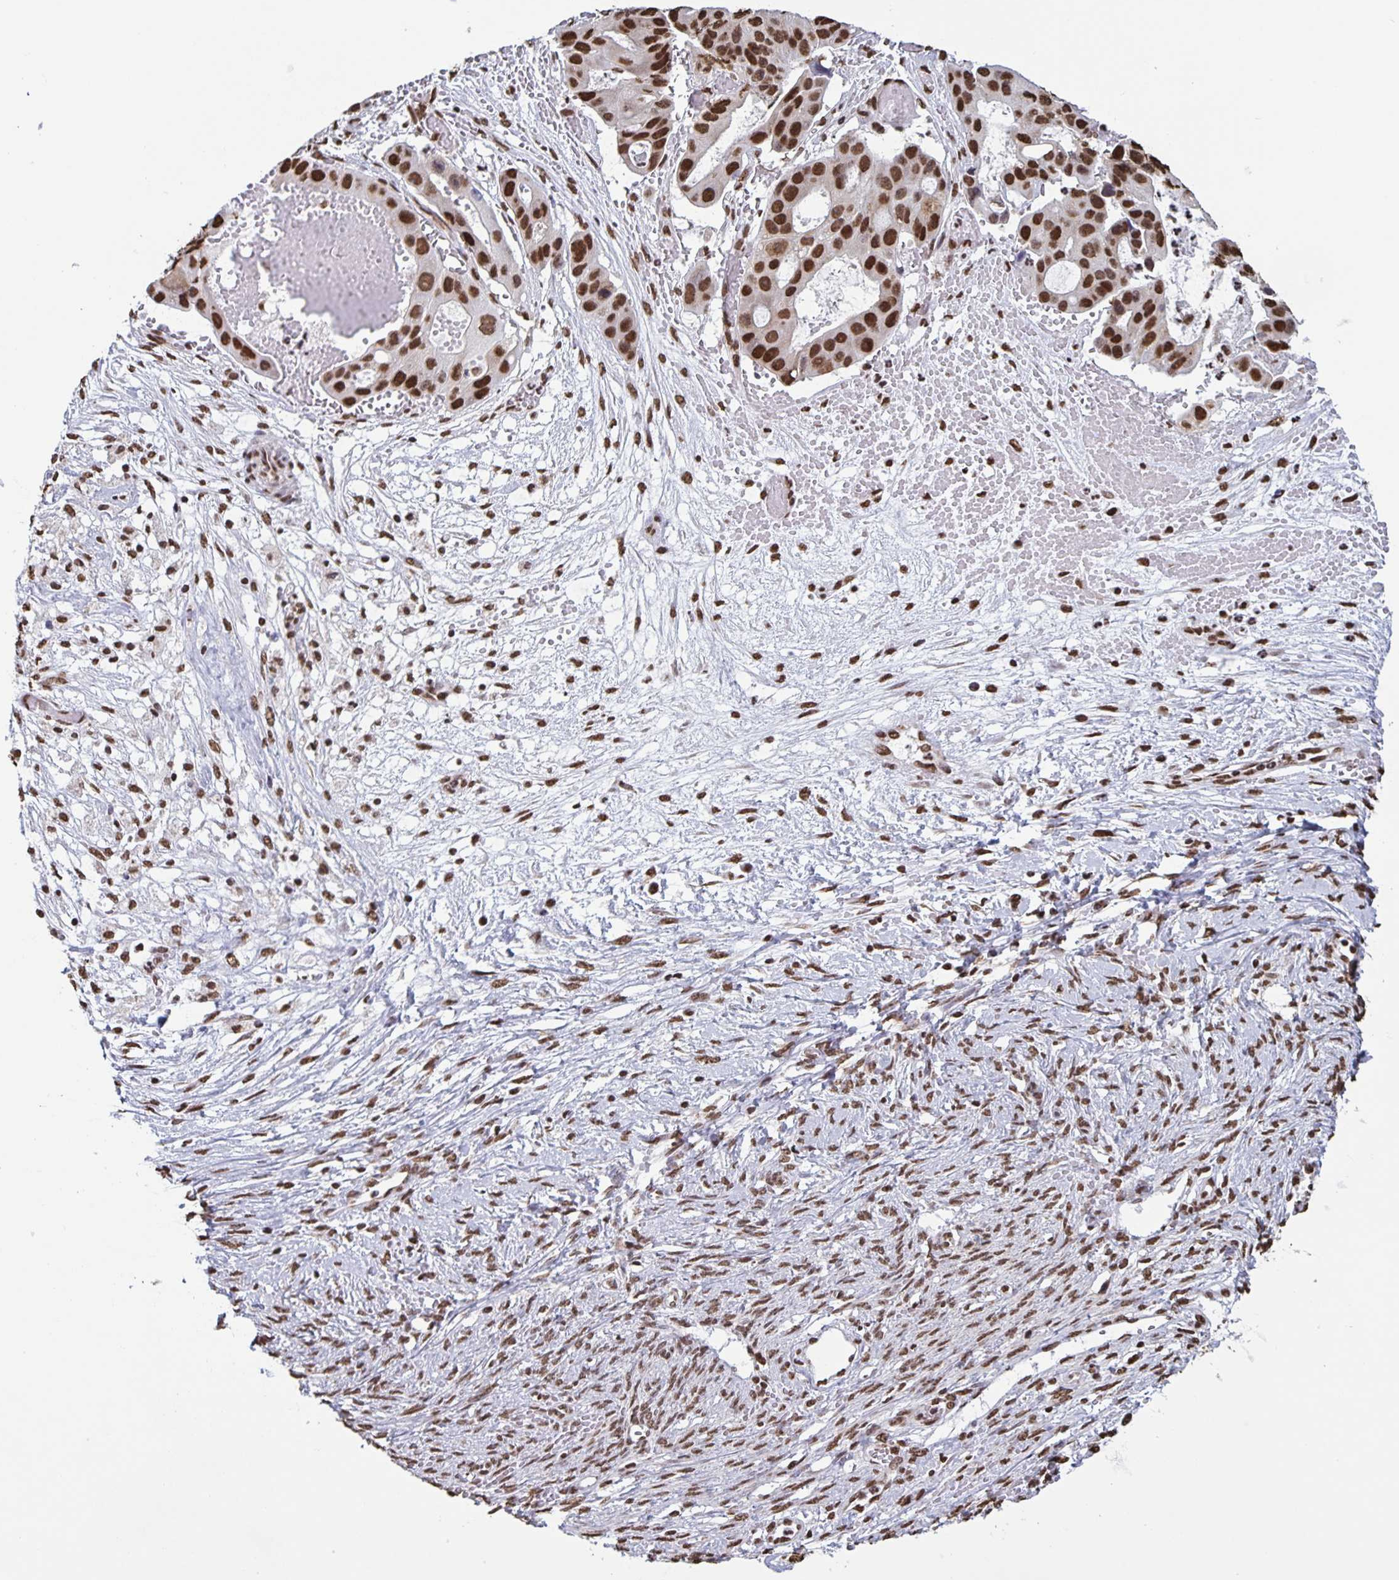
{"staining": {"intensity": "strong", "quantity": ">75%", "location": "nuclear"}, "tissue": "ovarian cancer", "cell_type": "Tumor cells", "image_type": "cancer", "snomed": [{"axis": "morphology", "description": "Cystadenocarcinoma, serous, NOS"}, {"axis": "topography", "description": "Ovary"}], "caption": "The histopathology image reveals a brown stain indicating the presence of a protein in the nuclear of tumor cells in ovarian cancer.", "gene": "DUT", "patient": {"sex": "female", "age": 56}}